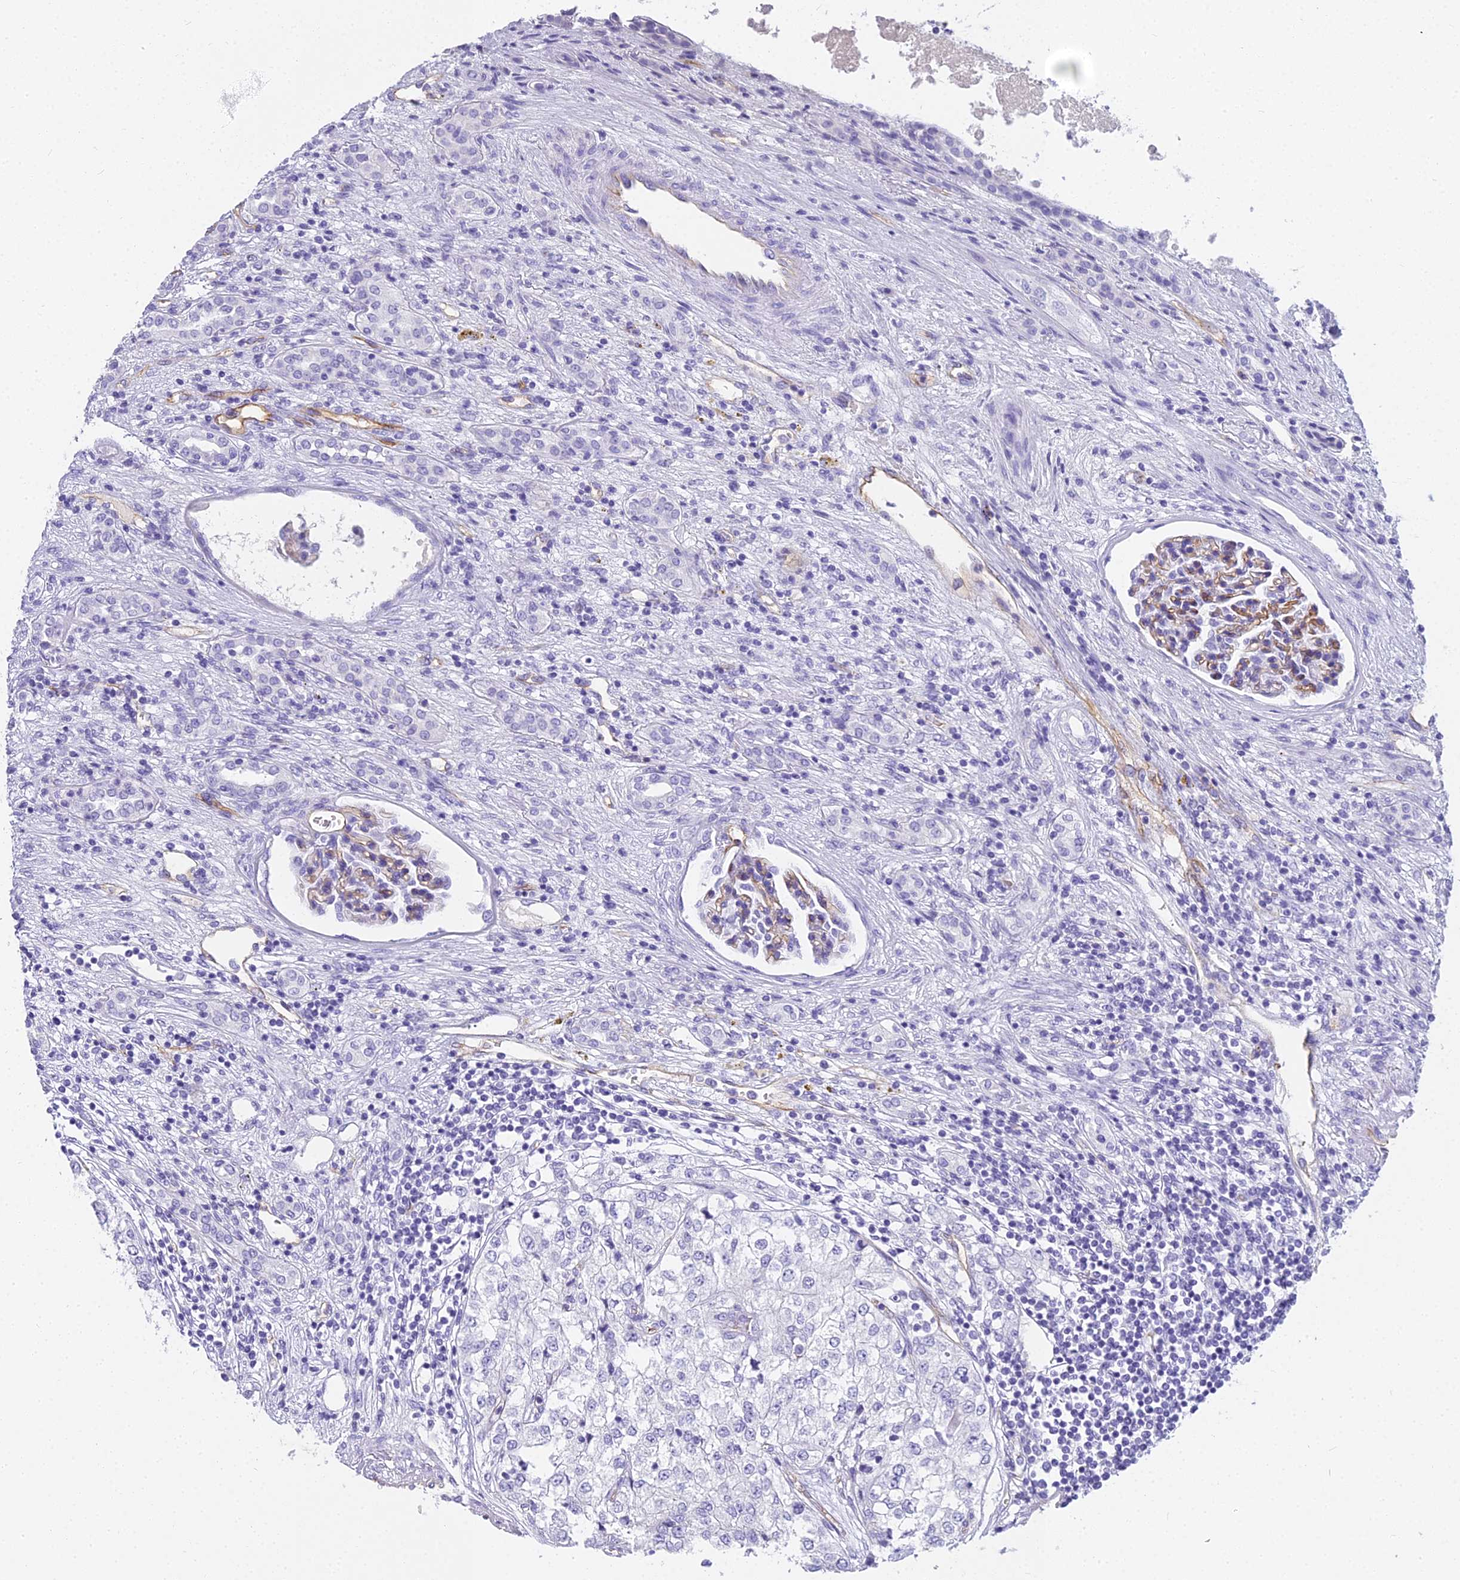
{"staining": {"intensity": "negative", "quantity": "none", "location": "none"}, "tissue": "renal cancer", "cell_type": "Tumor cells", "image_type": "cancer", "snomed": [{"axis": "morphology", "description": "Adenocarcinoma, NOS"}, {"axis": "topography", "description": "Kidney"}], "caption": "Immunohistochemistry (IHC) histopathology image of renal cancer stained for a protein (brown), which reveals no staining in tumor cells.", "gene": "NINJ1", "patient": {"sex": "female", "age": 54}}